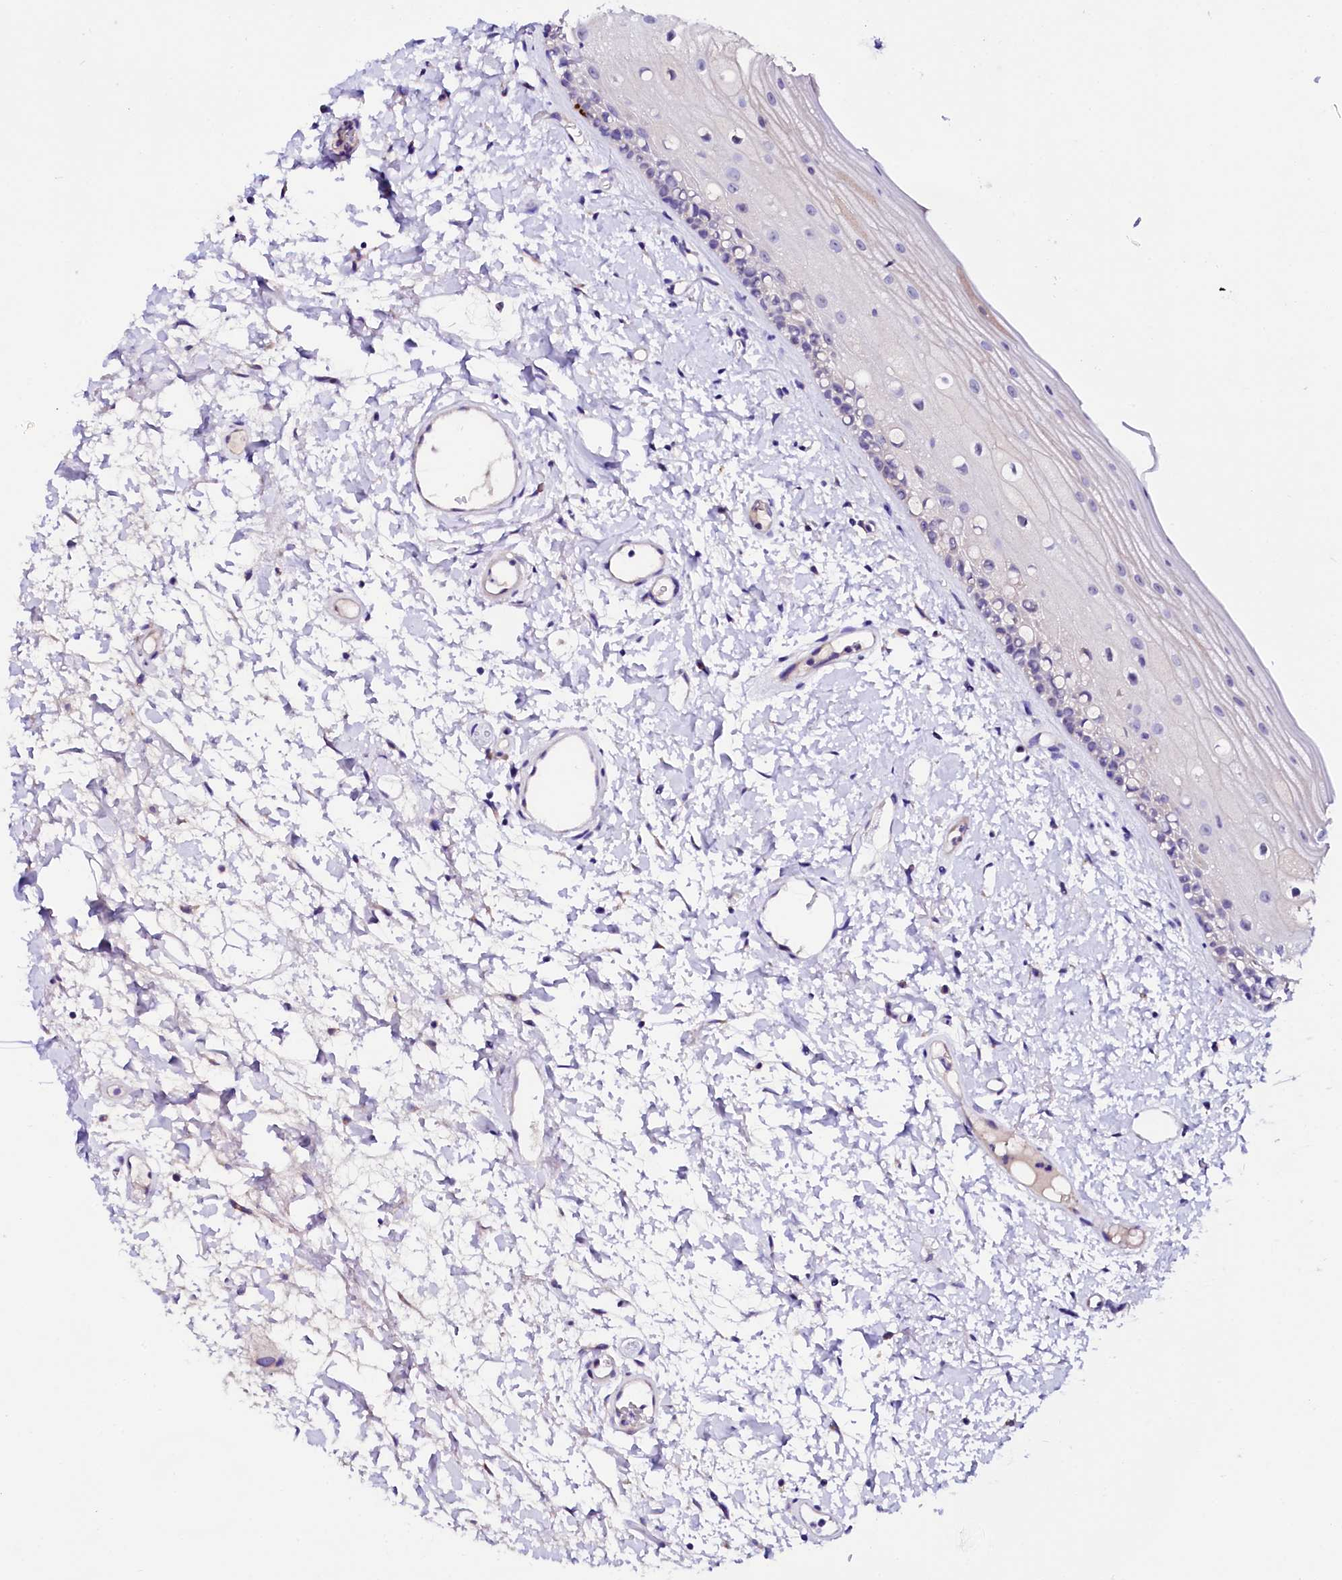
{"staining": {"intensity": "negative", "quantity": "none", "location": "none"}, "tissue": "oral mucosa", "cell_type": "Squamous epithelial cells", "image_type": "normal", "snomed": [{"axis": "morphology", "description": "Normal tissue, NOS"}, {"axis": "topography", "description": "Oral tissue"}], "caption": "IHC micrograph of normal oral mucosa stained for a protein (brown), which shows no positivity in squamous epithelial cells.", "gene": "BTBD16", "patient": {"sex": "female", "age": 76}}